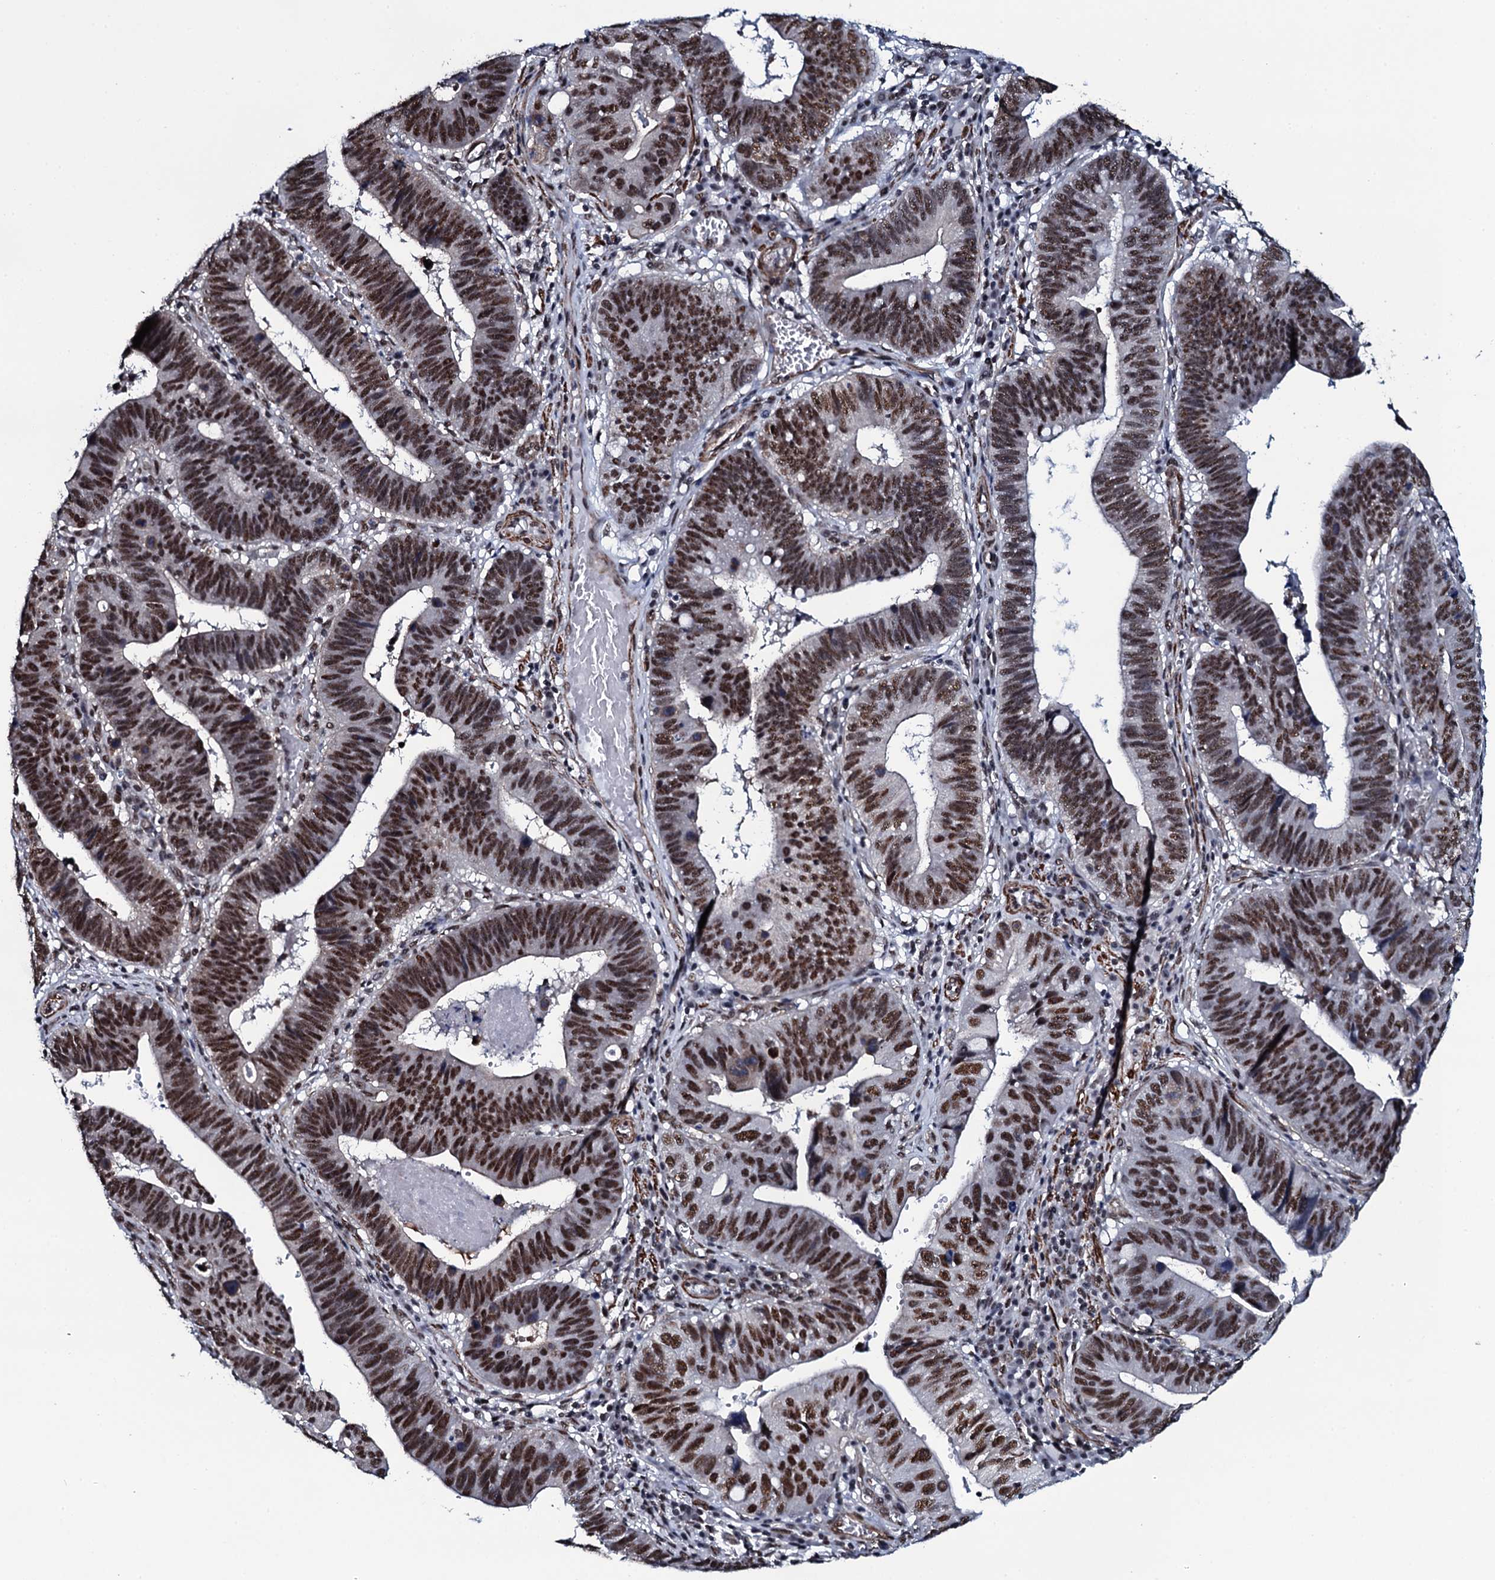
{"staining": {"intensity": "strong", "quantity": ">75%", "location": "nuclear"}, "tissue": "stomach cancer", "cell_type": "Tumor cells", "image_type": "cancer", "snomed": [{"axis": "morphology", "description": "Adenocarcinoma, NOS"}, {"axis": "topography", "description": "Stomach"}], "caption": "An image of stomach cancer (adenocarcinoma) stained for a protein demonstrates strong nuclear brown staining in tumor cells. Nuclei are stained in blue.", "gene": "CWC15", "patient": {"sex": "male", "age": 59}}